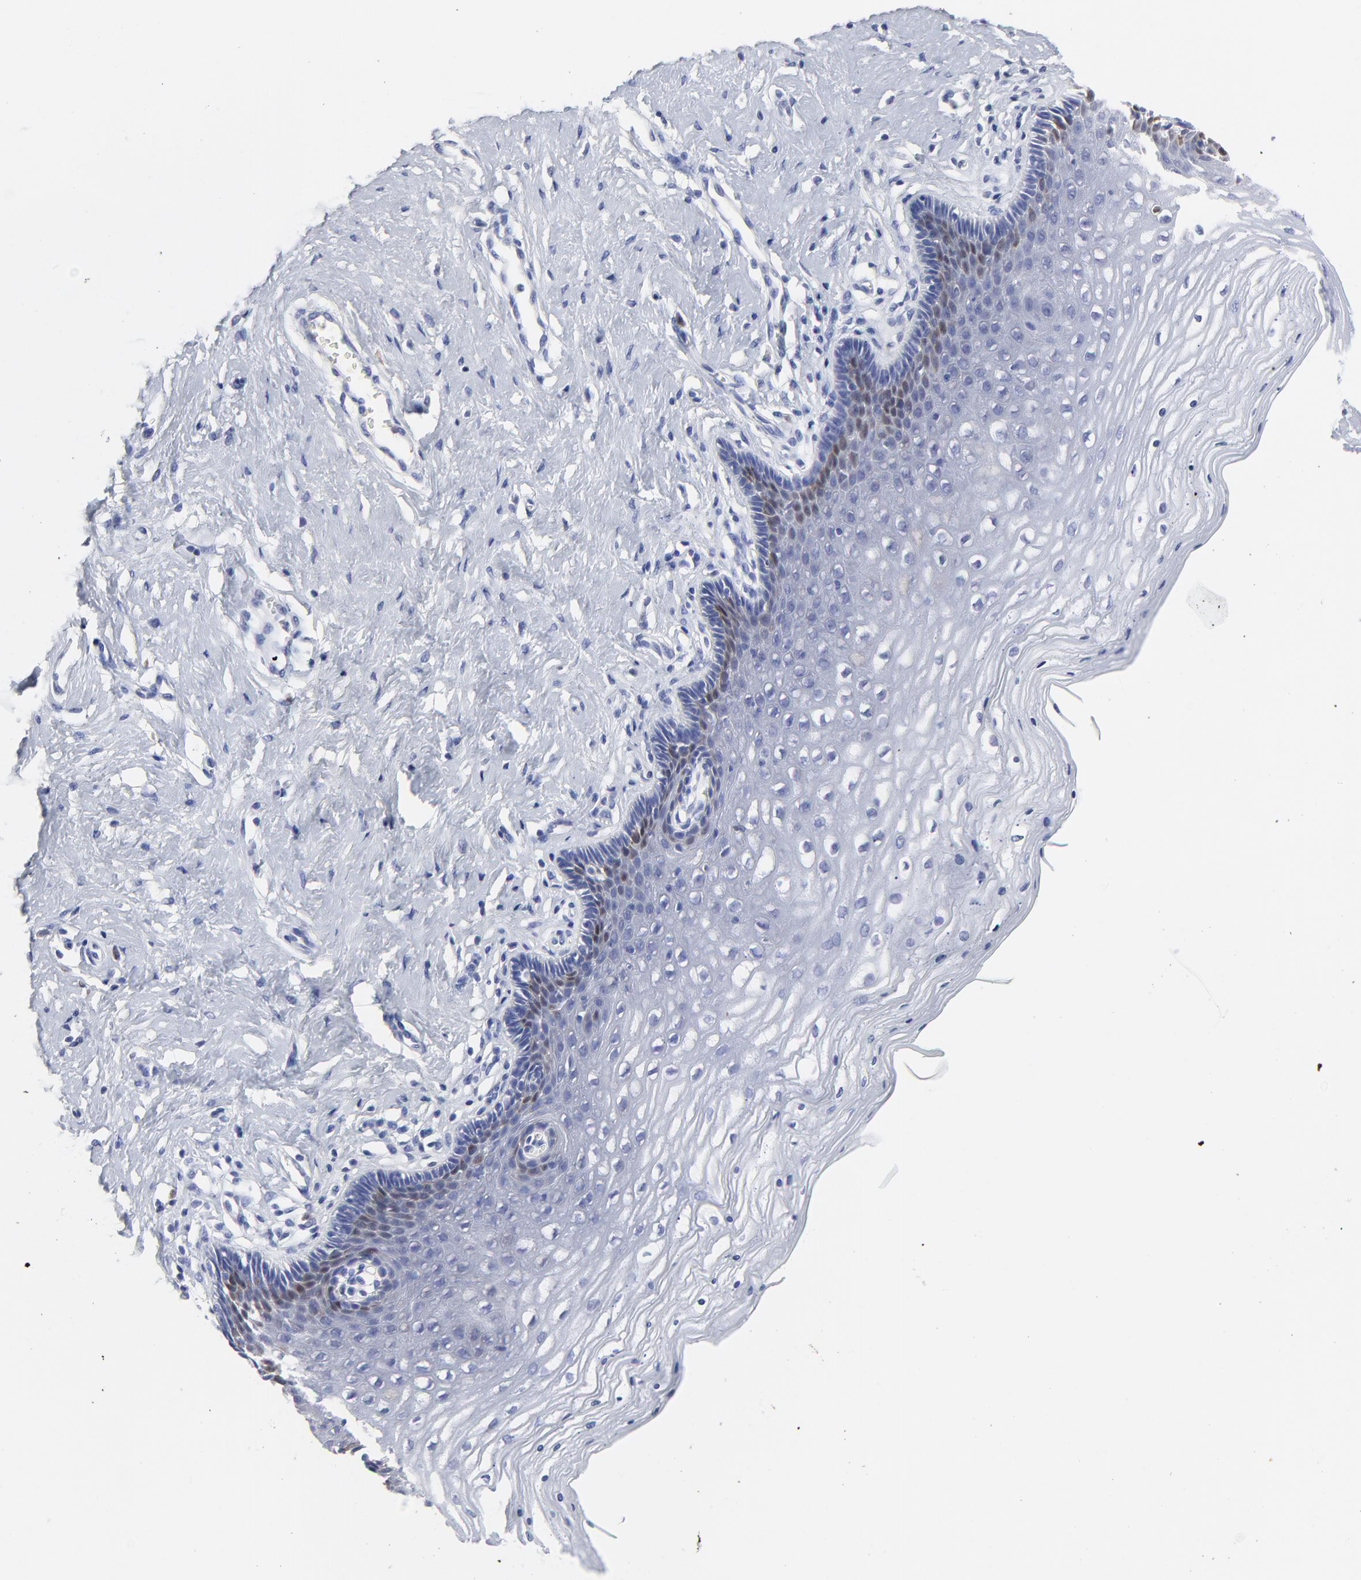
{"staining": {"intensity": "negative", "quantity": "none", "location": "none"}, "tissue": "cervix", "cell_type": "Glandular cells", "image_type": "normal", "snomed": [{"axis": "morphology", "description": "Normal tissue, NOS"}, {"axis": "topography", "description": "Cervix"}], "caption": "Protein analysis of normal cervix reveals no significant positivity in glandular cells.", "gene": "NCAPH", "patient": {"sex": "female", "age": 39}}